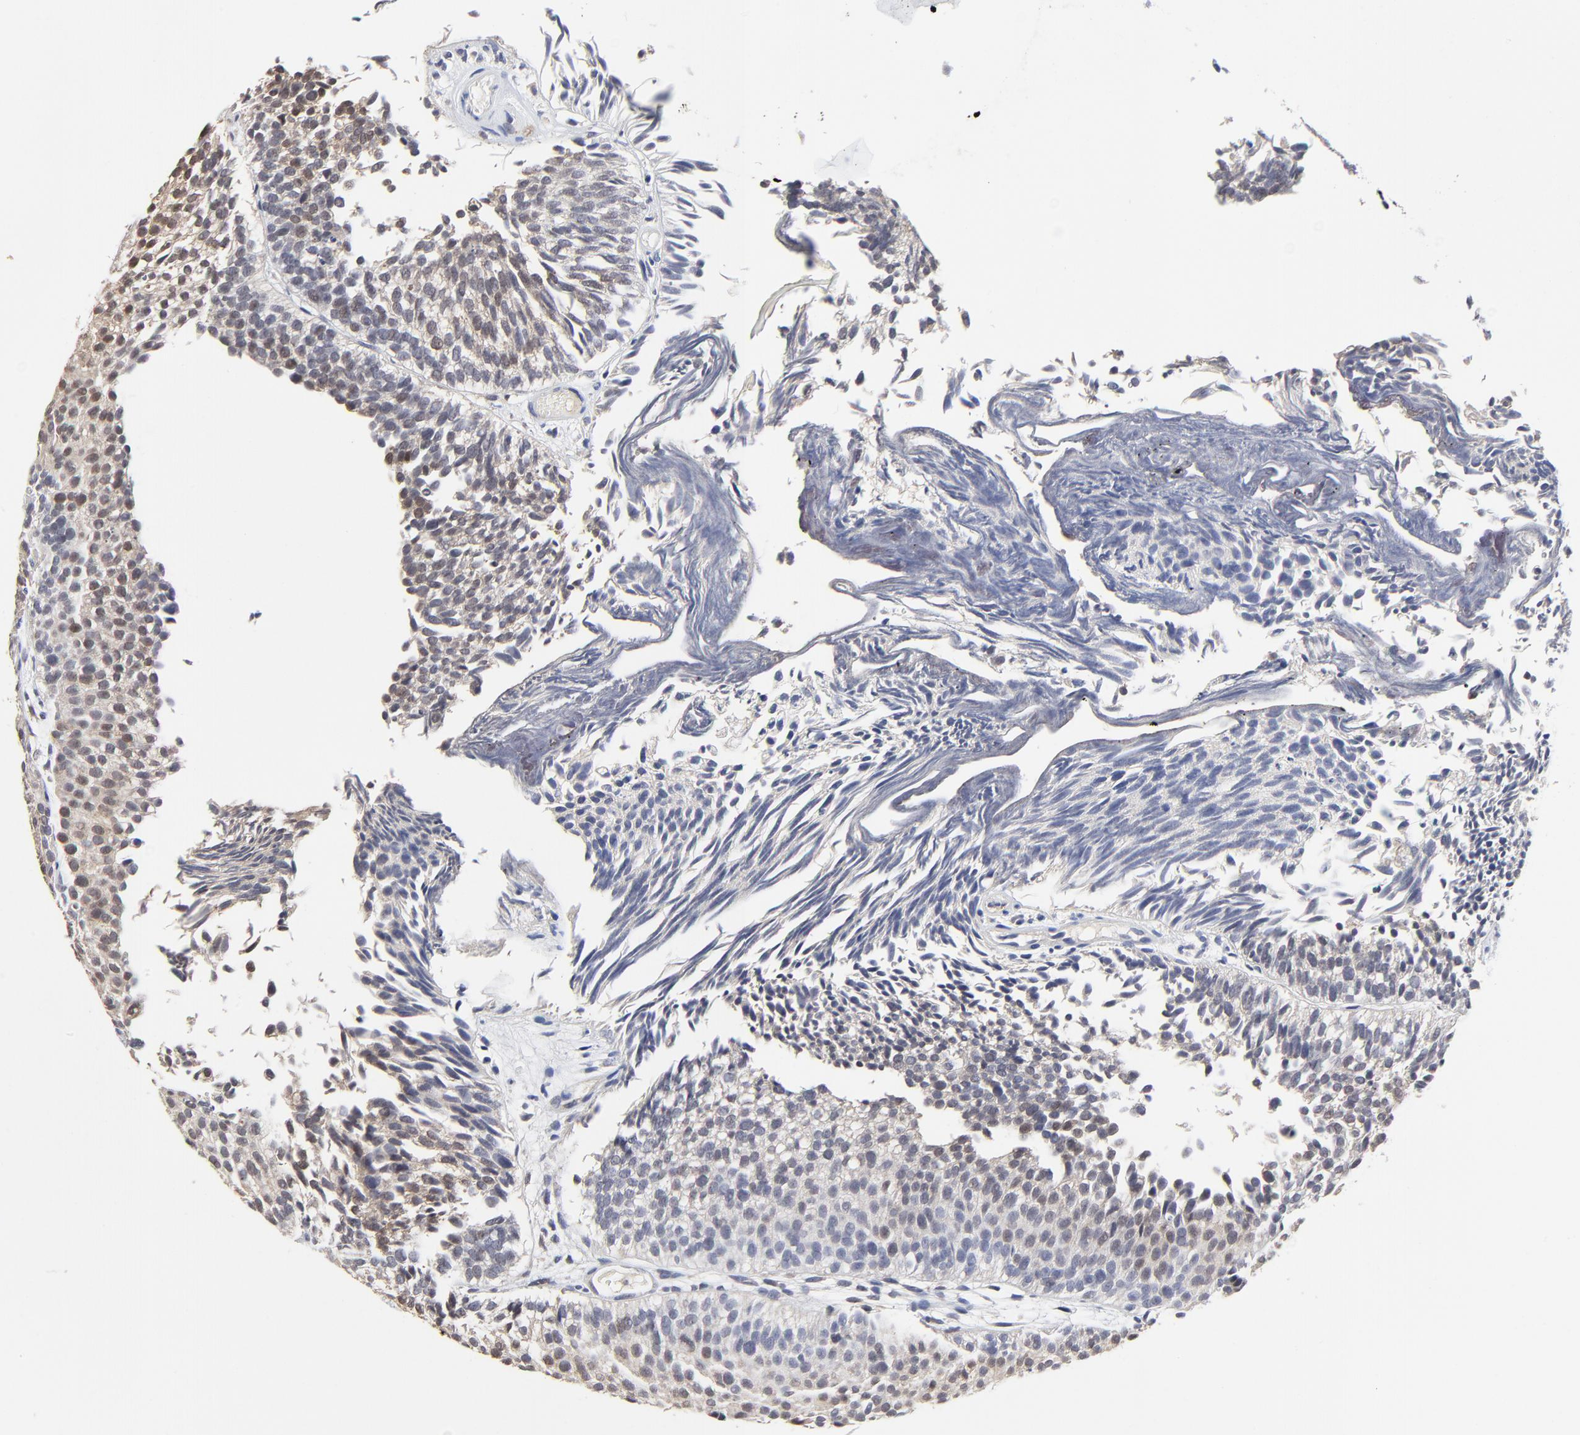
{"staining": {"intensity": "weak", "quantity": "<25%", "location": "cytoplasmic/membranous"}, "tissue": "urothelial cancer", "cell_type": "Tumor cells", "image_type": "cancer", "snomed": [{"axis": "morphology", "description": "Urothelial carcinoma, Low grade"}, {"axis": "topography", "description": "Urinary bladder"}], "caption": "This histopathology image is of urothelial carcinoma (low-grade) stained with immunohistochemistry to label a protein in brown with the nuclei are counter-stained blue. There is no expression in tumor cells.", "gene": "LGALS3", "patient": {"sex": "male", "age": 84}}